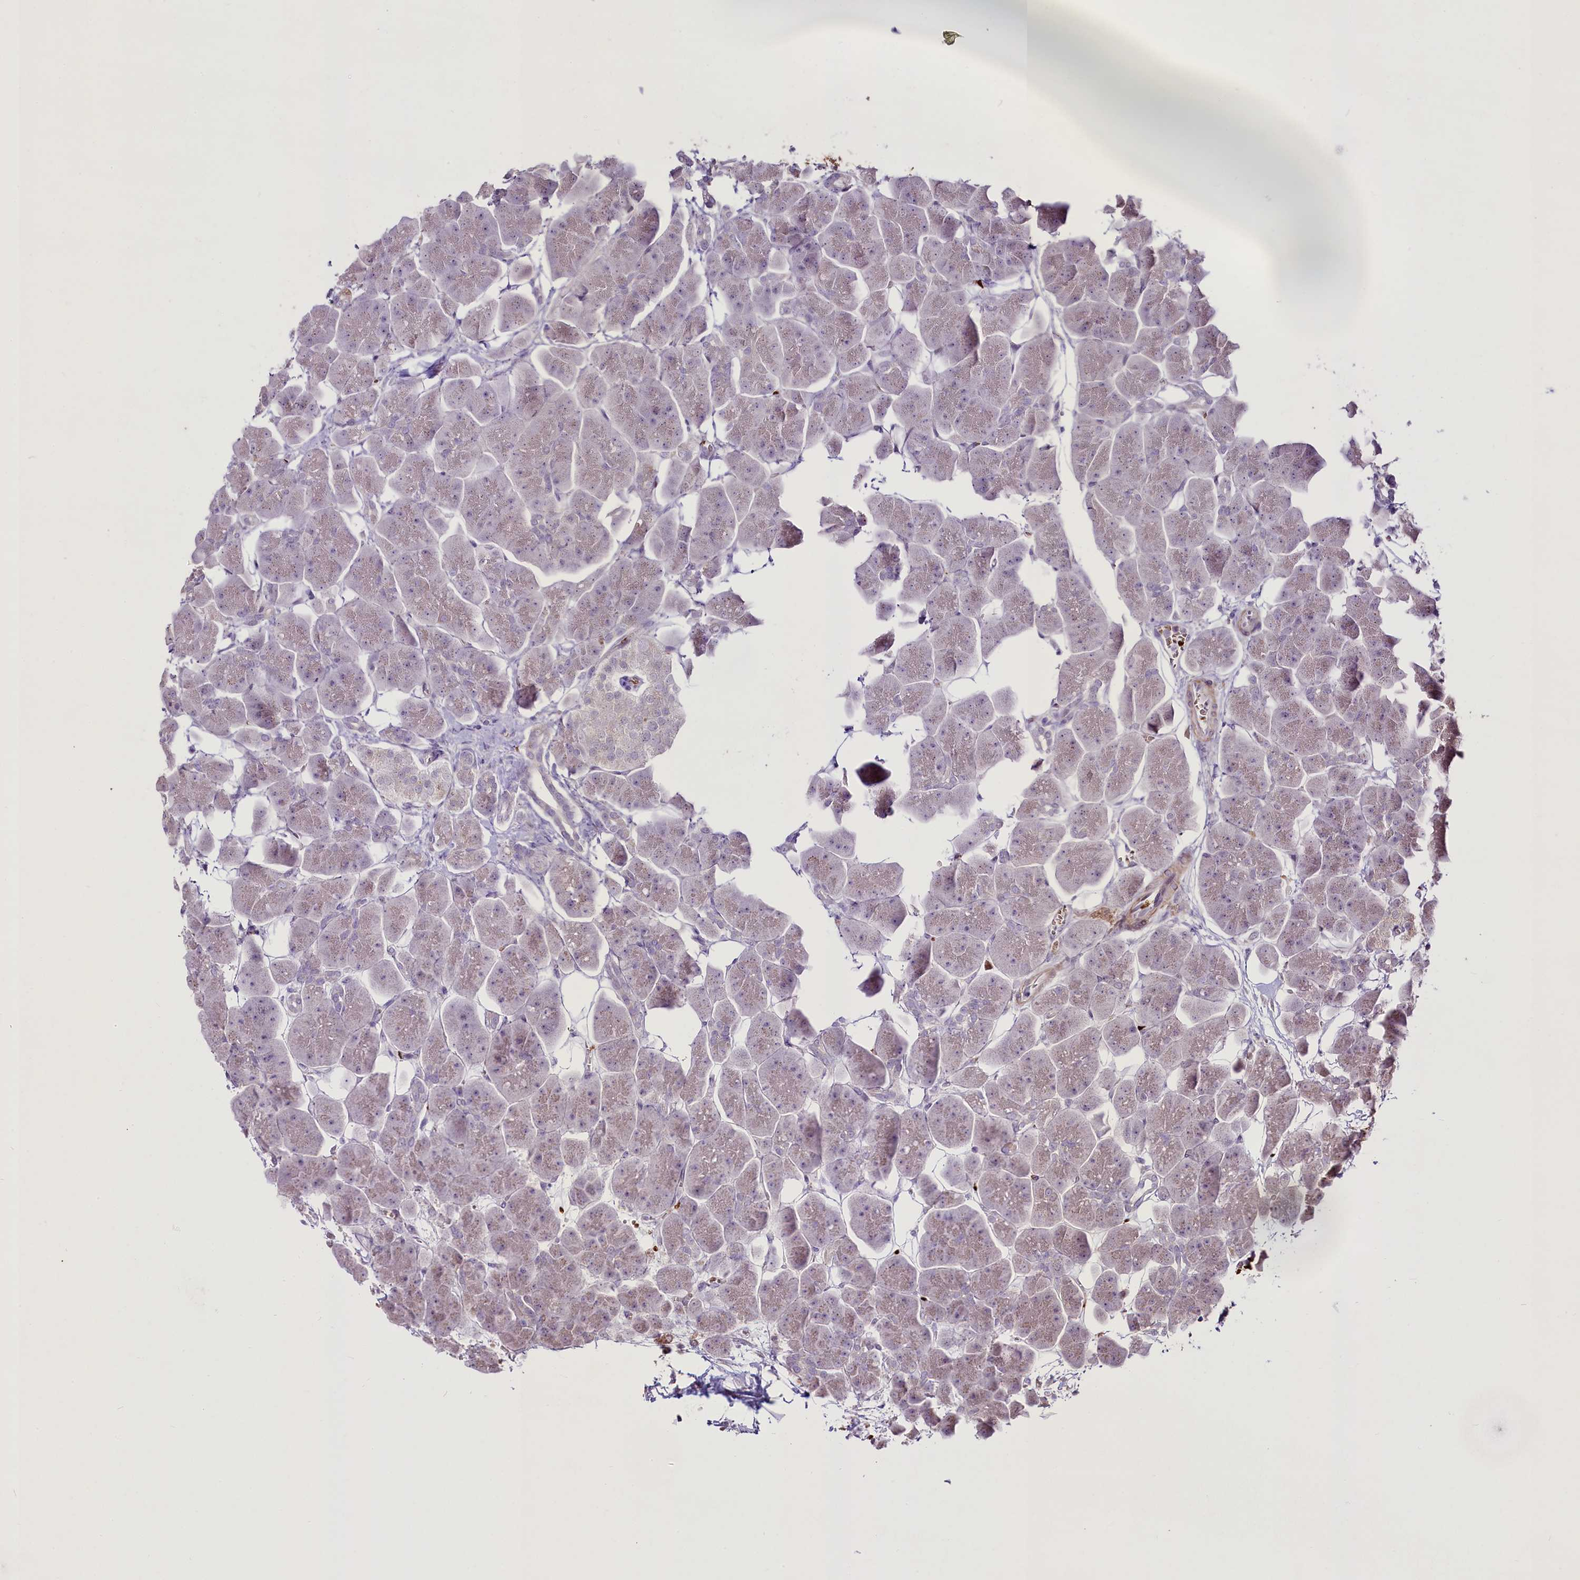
{"staining": {"intensity": "negative", "quantity": "none", "location": "none"}, "tissue": "pancreas", "cell_type": "Exocrine glandular cells", "image_type": "normal", "snomed": [{"axis": "morphology", "description": "Normal tissue, NOS"}, {"axis": "topography", "description": "Pancreas"}], "caption": "Pancreas was stained to show a protein in brown. There is no significant expression in exocrine glandular cells. (Brightfield microscopy of DAB IHC at high magnification).", "gene": "SUSD3", "patient": {"sex": "male", "age": 66}}